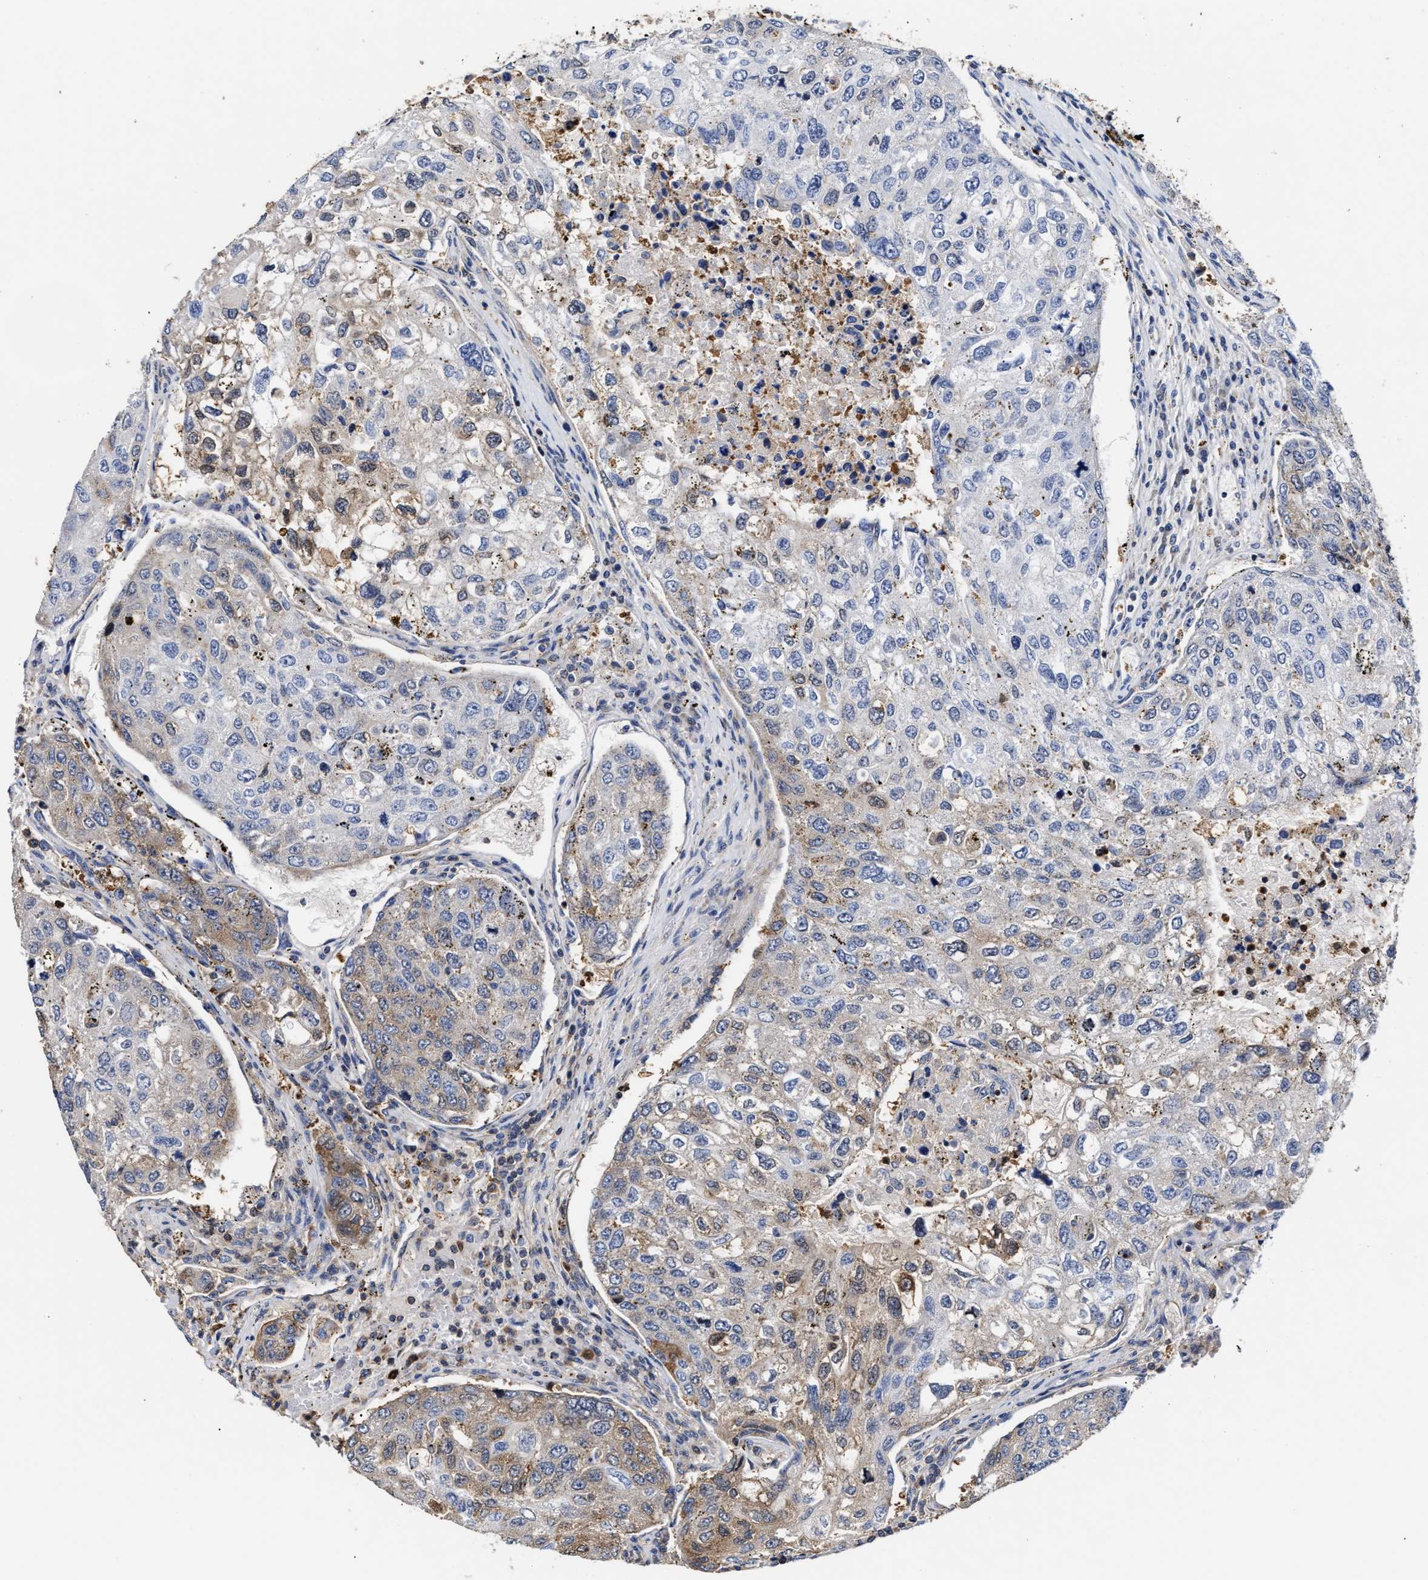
{"staining": {"intensity": "weak", "quantity": "25%-75%", "location": "cytoplasmic/membranous"}, "tissue": "urothelial cancer", "cell_type": "Tumor cells", "image_type": "cancer", "snomed": [{"axis": "morphology", "description": "Urothelial carcinoma, High grade"}, {"axis": "topography", "description": "Lymph node"}, {"axis": "topography", "description": "Urinary bladder"}], "caption": "Human urothelial carcinoma (high-grade) stained with a protein marker shows weak staining in tumor cells.", "gene": "KLHDC1", "patient": {"sex": "male", "age": 51}}